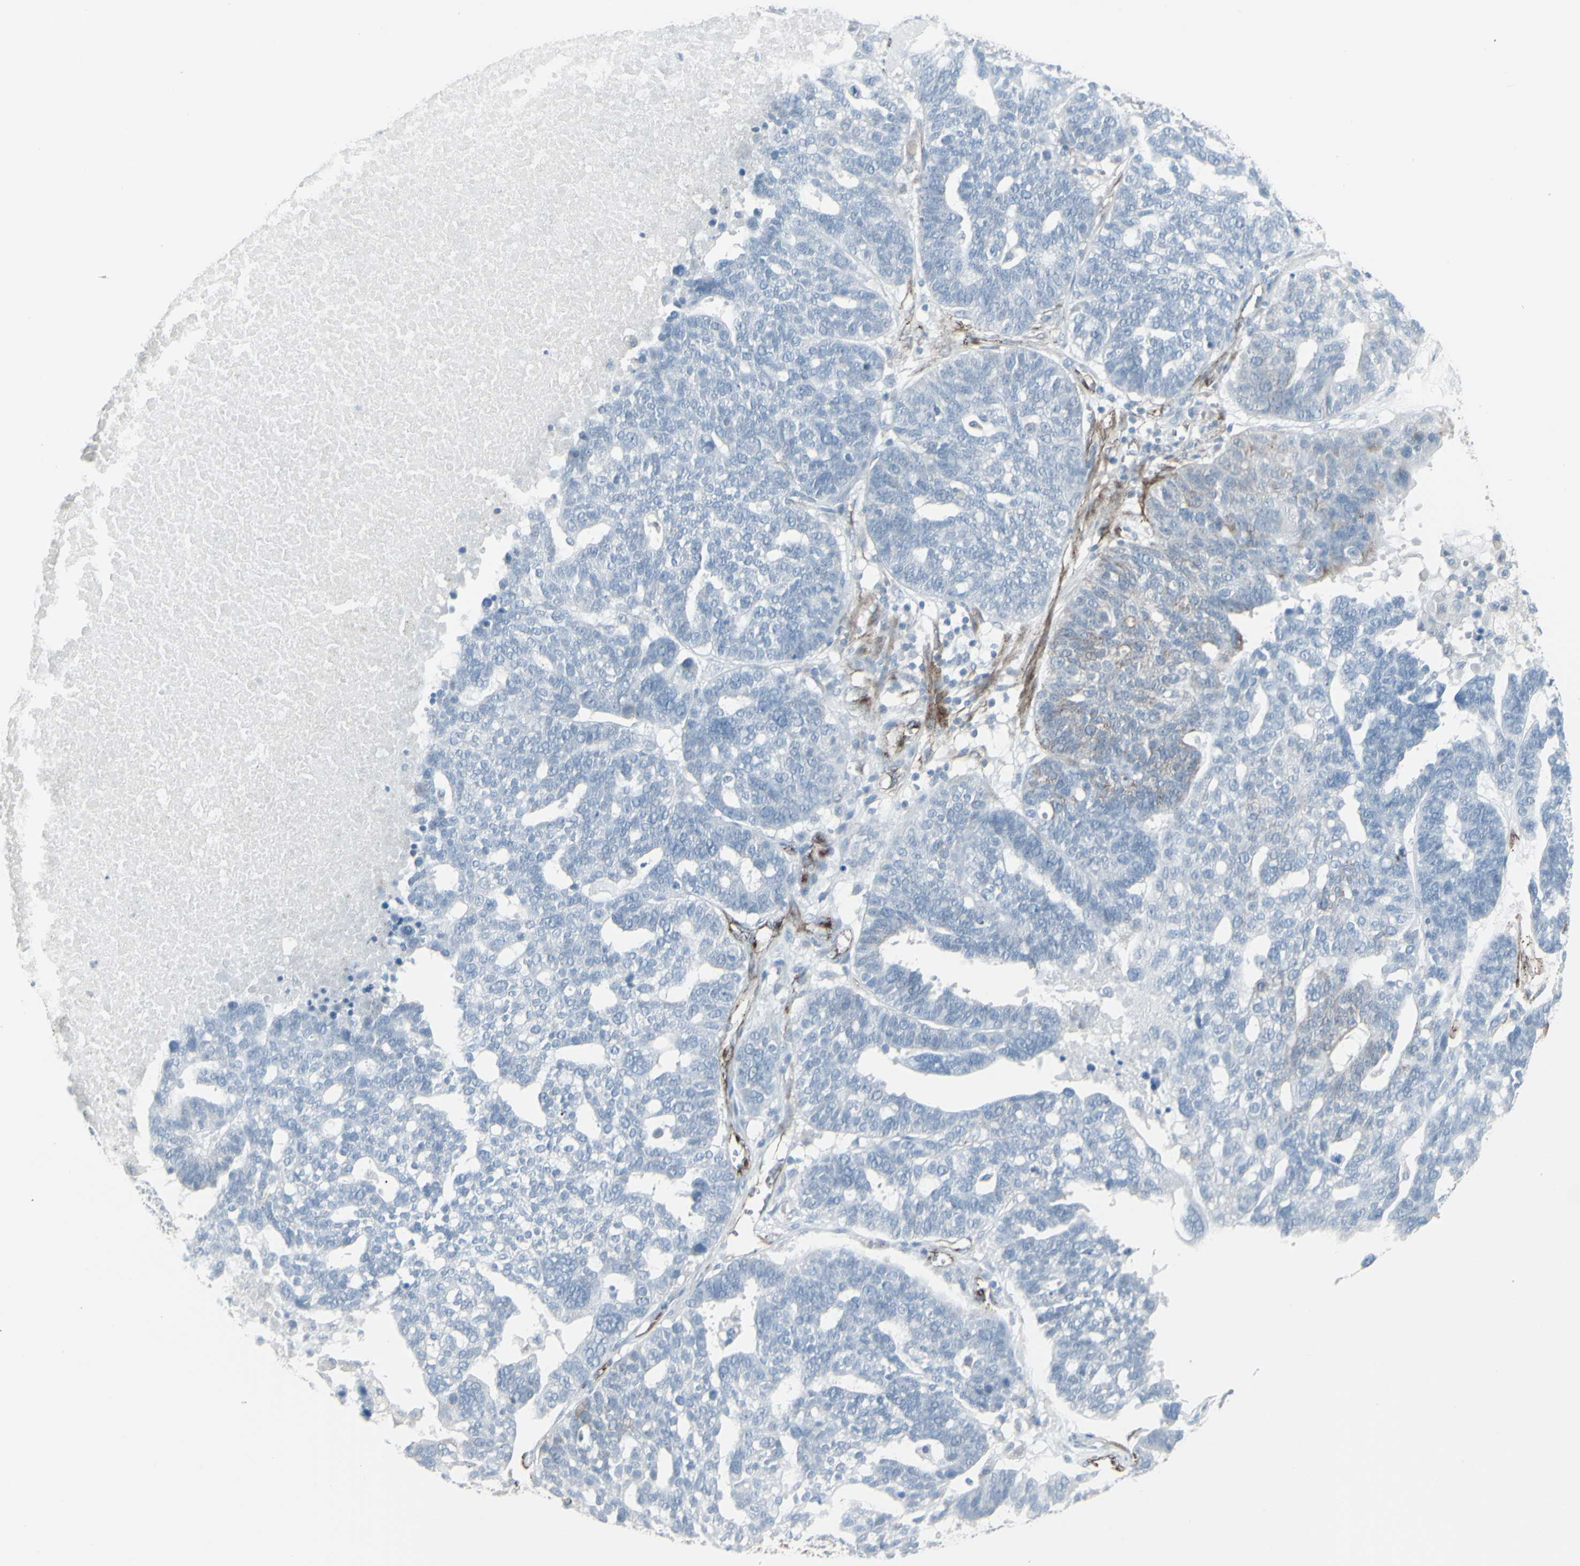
{"staining": {"intensity": "negative", "quantity": "none", "location": "none"}, "tissue": "ovarian cancer", "cell_type": "Tumor cells", "image_type": "cancer", "snomed": [{"axis": "morphology", "description": "Cystadenocarcinoma, serous, NOS"}, {"axis": "topography", "description": "Ovary"}], "caption": "IHC photomicrograph of neoplastic tissue: human ovarian cancer stained with DAB demonstrates no significant protein staining in tumor cells. (DAB (3,3'-diaminobenzidine) IHC, high magnification).", "gene": "GJA1", "patient": {"sex": "female", "age": 59}}